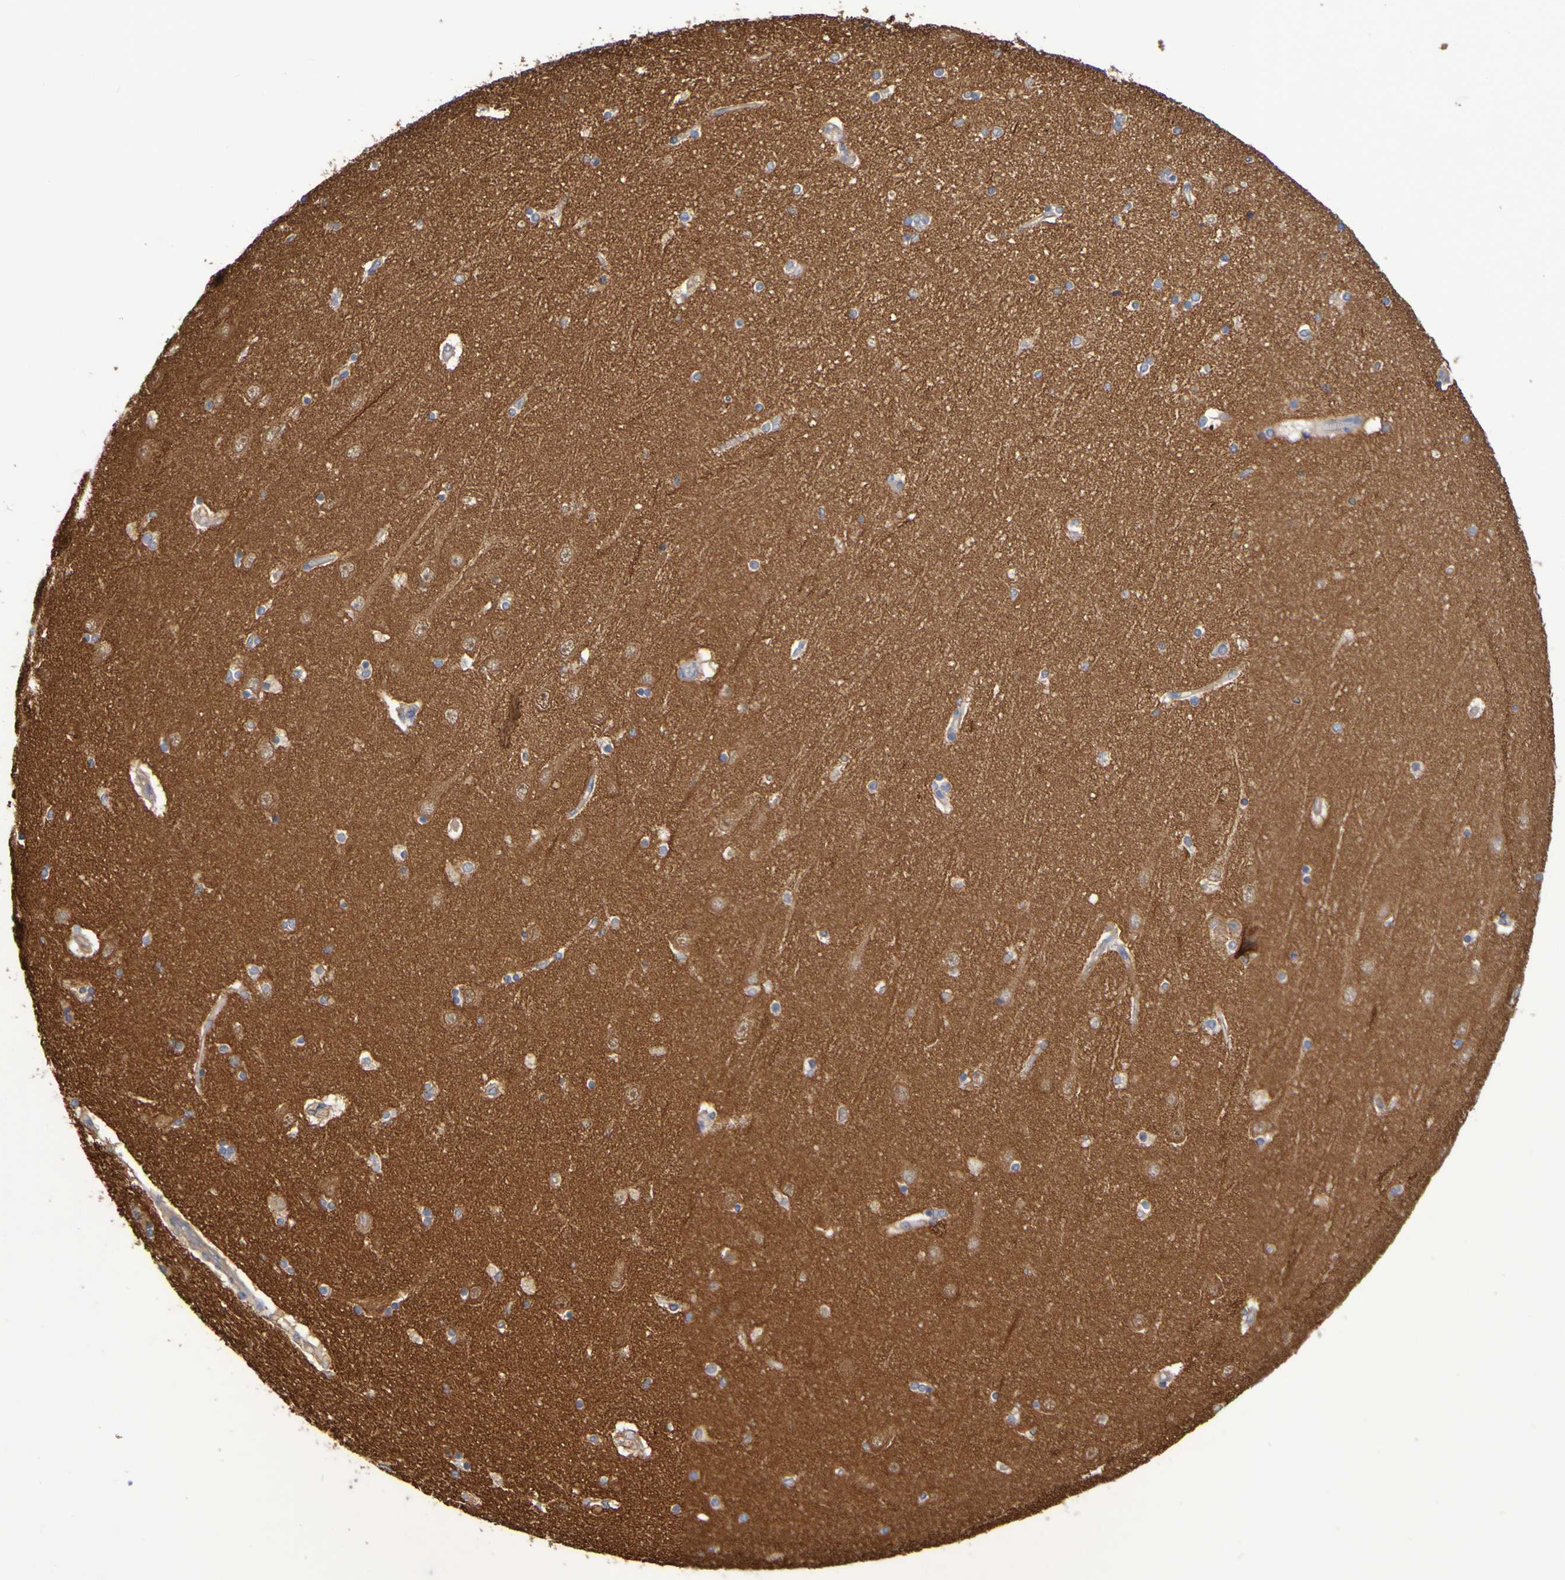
{"staining": {"intensity": "weak", "quantity": "<25%", "location": "cytoplasmic/membranous"}, "tissue": "hippocampus", "cell_type": "Glial cells", "image_type": "normal", "snomed": [{"axis": "morphology", "description": "Normal tissue, NOS"}, {"axis": "topography", "description": "Hippocampus"}], "caption": "This image is of unremarkable hippocampus stained with IHC to label a protein in brown with the nuclei are counter-stained blue. There is no staining in glial cells.", "gene": "SYNJ1", "patient": {"sex": "female", "age": 54}}